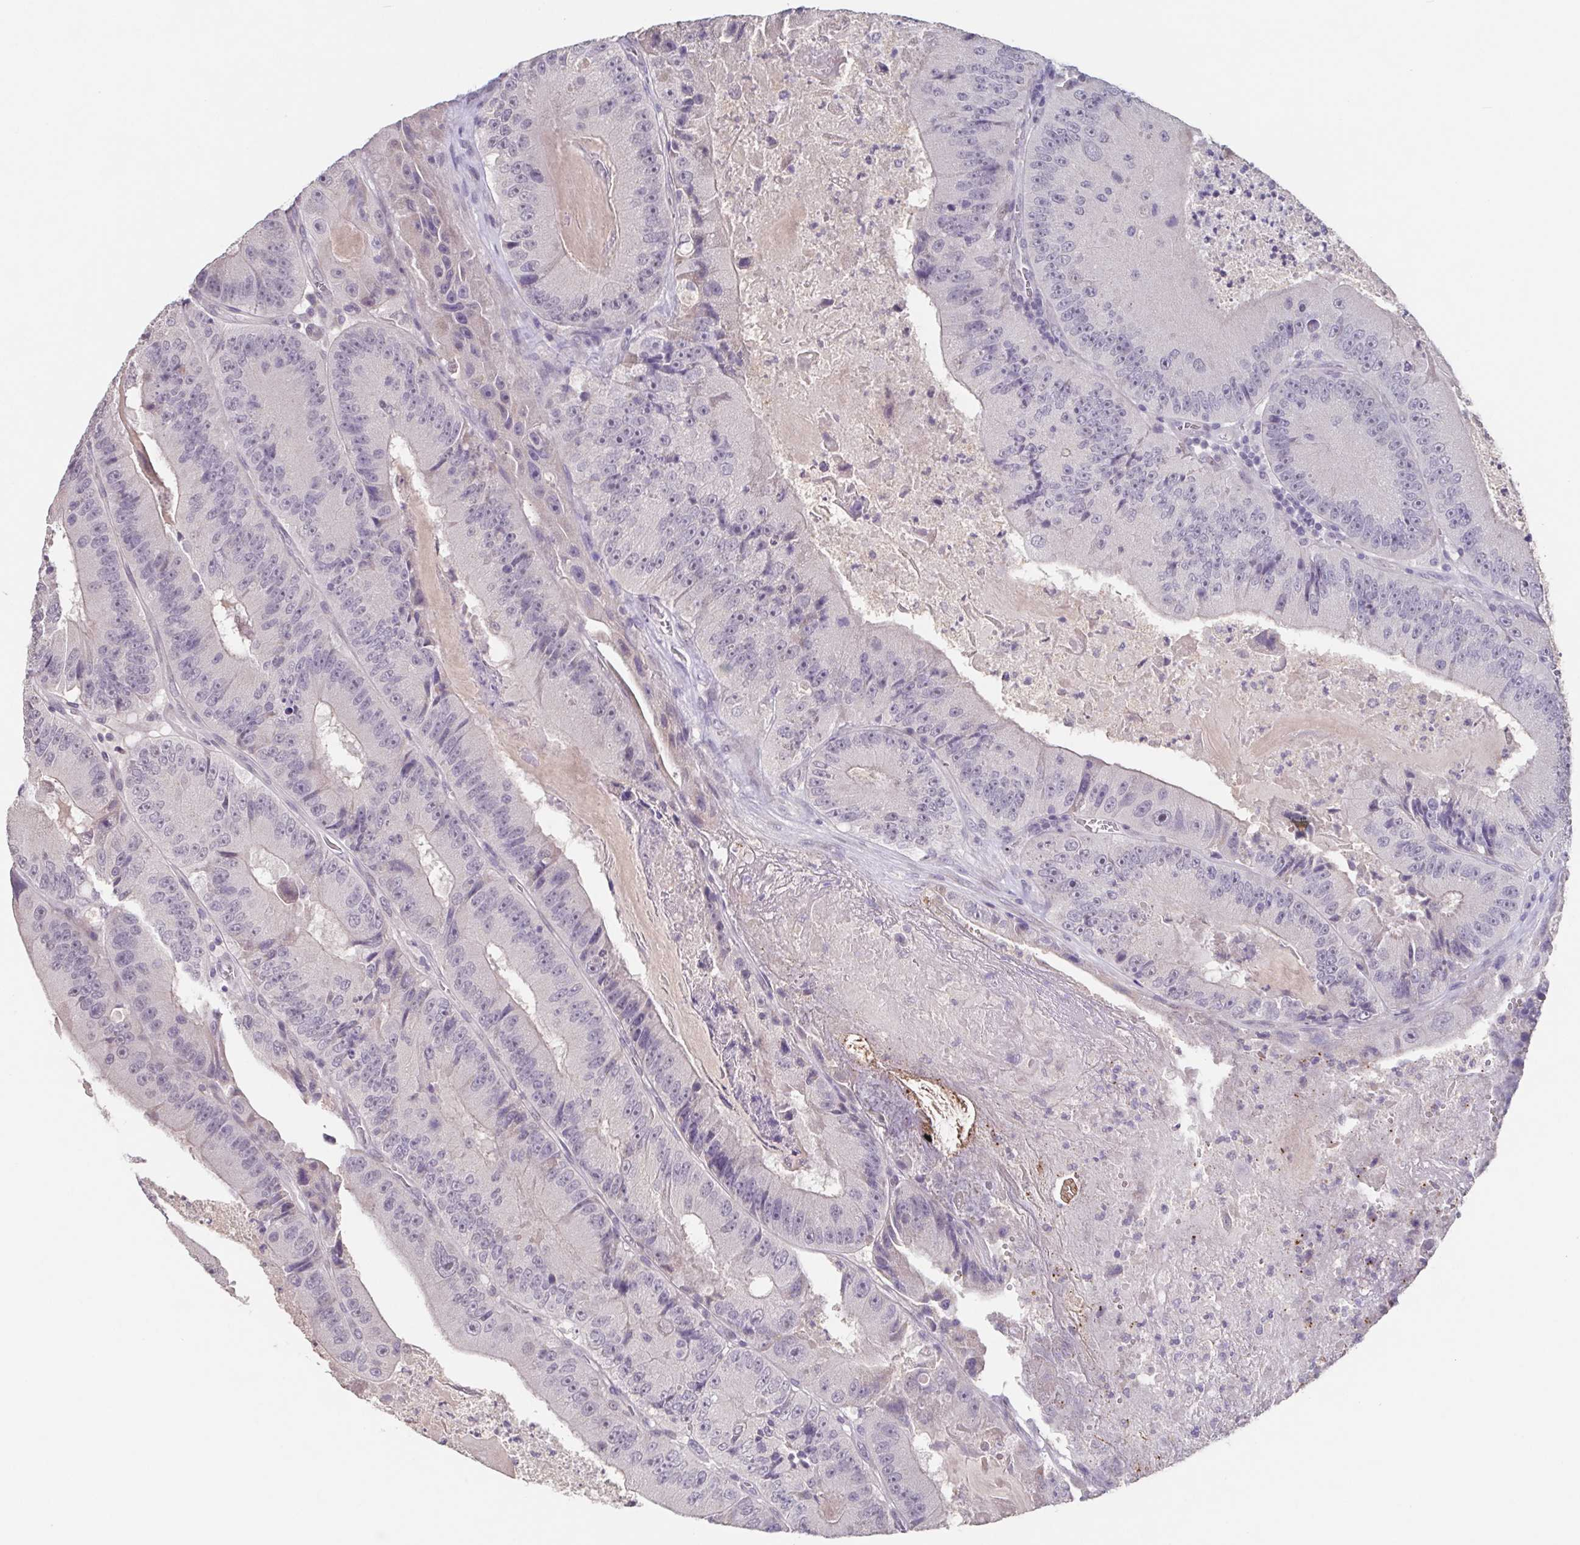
{"staining": {"intensity": "negative", "quantity": "none", "location": "none"}, "tissue": "colorectal cancer", "cell_type": "Tumor cells", "image_type": "cancer", "snomed": [{"axis": "morphology", "description": "Adenocarcinoma, NOS"}, {"axis": "topography", "description": "Colon"}], "caption": "Immunohistochemistry of adenocarcinoma (colorectal) exhibits no positivity in tumor cells.", "gene": "GHRL", "patient": {"sex": "female", "age": 86}}